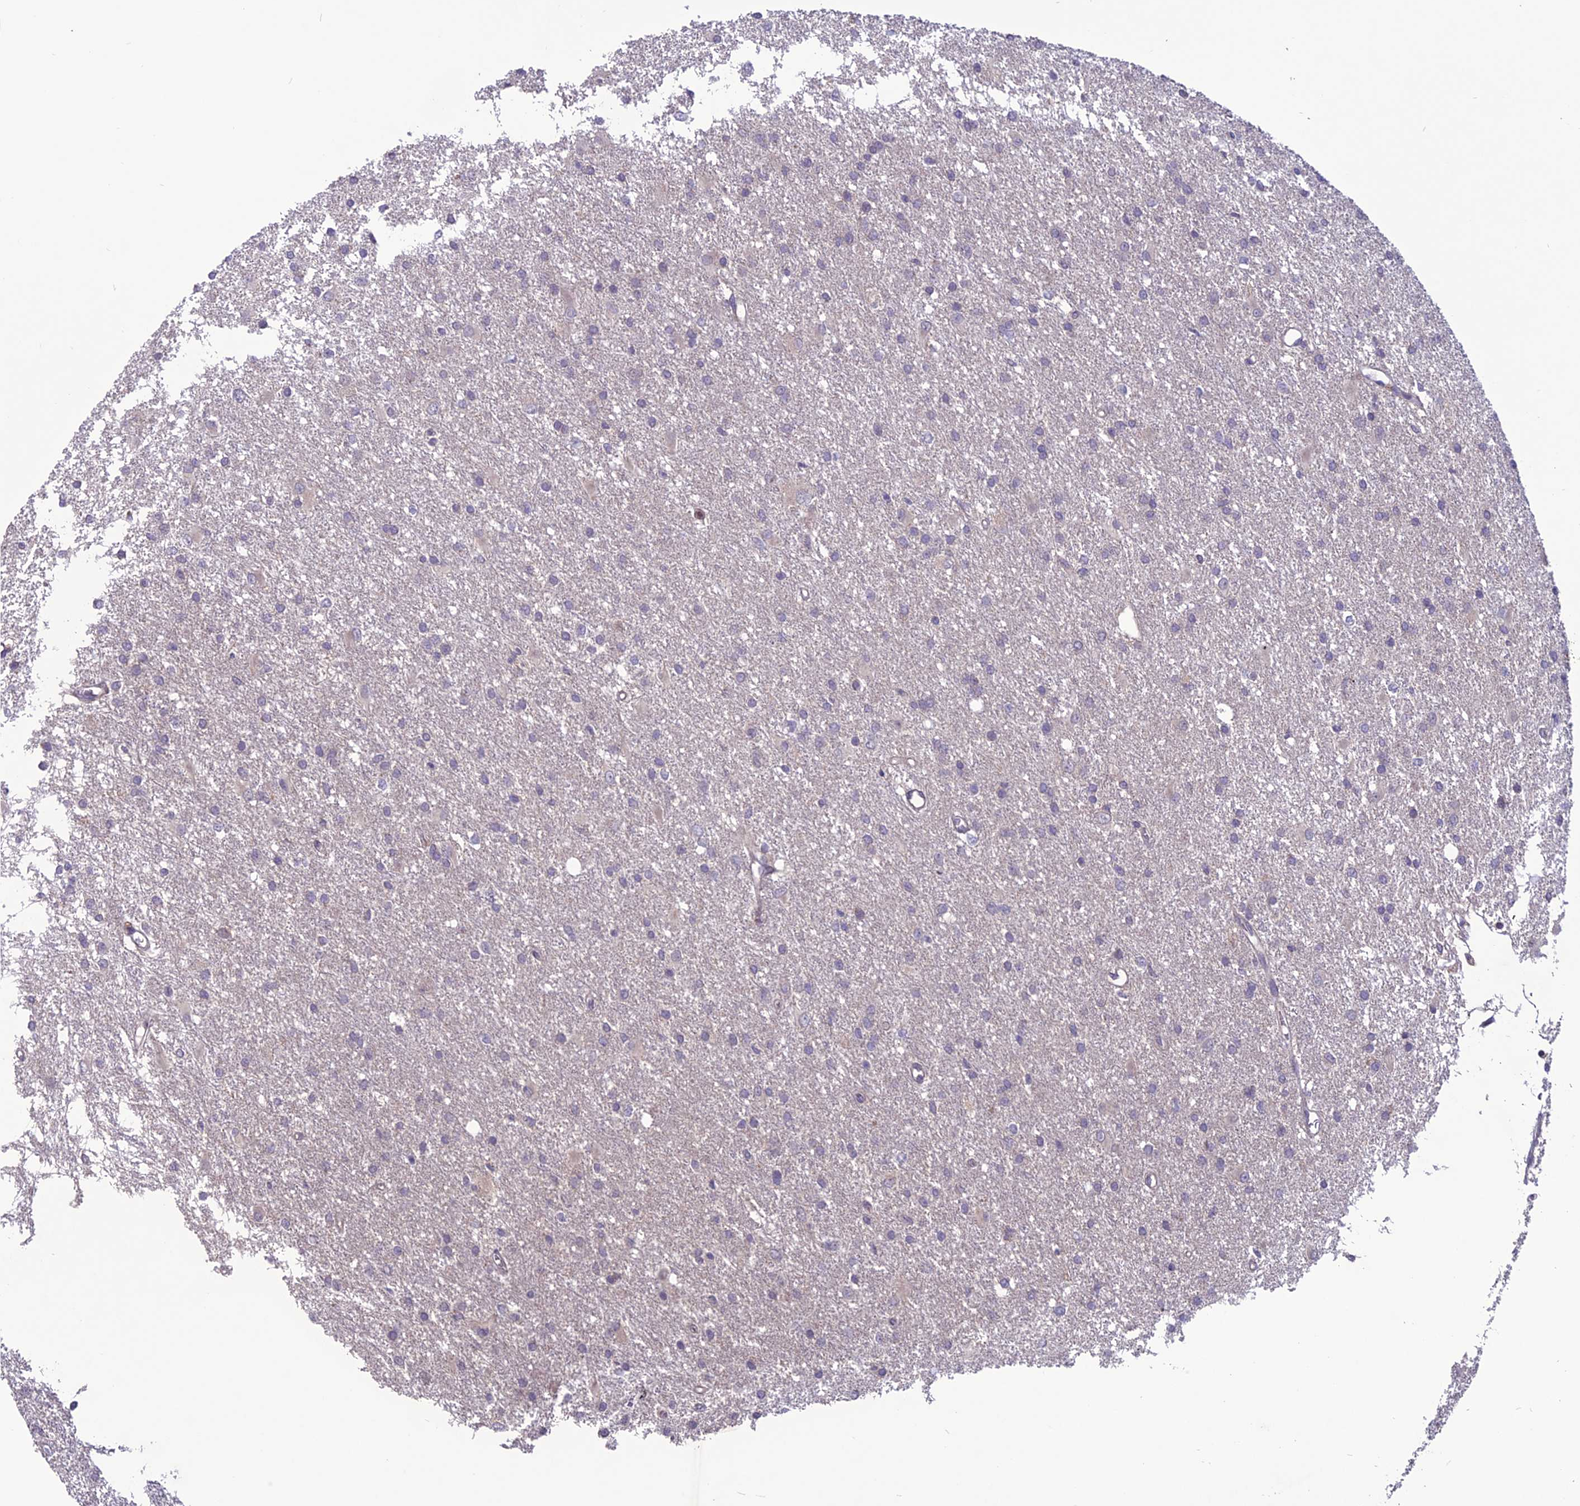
{"staining": {"intensity": "weak", "quantity": "<25%", "location": "cytoplasmic/membranous"}, "tissue": "glioma", "cell_type": "Tumor cells", "image_type": "cancer", "snomed": [{"axis": "morphology", "description": "Glioma, malignant, High grade"}, {"axis": "topography", "description": "Brain"}], "caption": "This is an IHC micrograph of malignant glioma (high-grade). There is no positivity in tumor cells.", "gene": "C2orf76", "patient": {"sex": "female", "age": 50}}